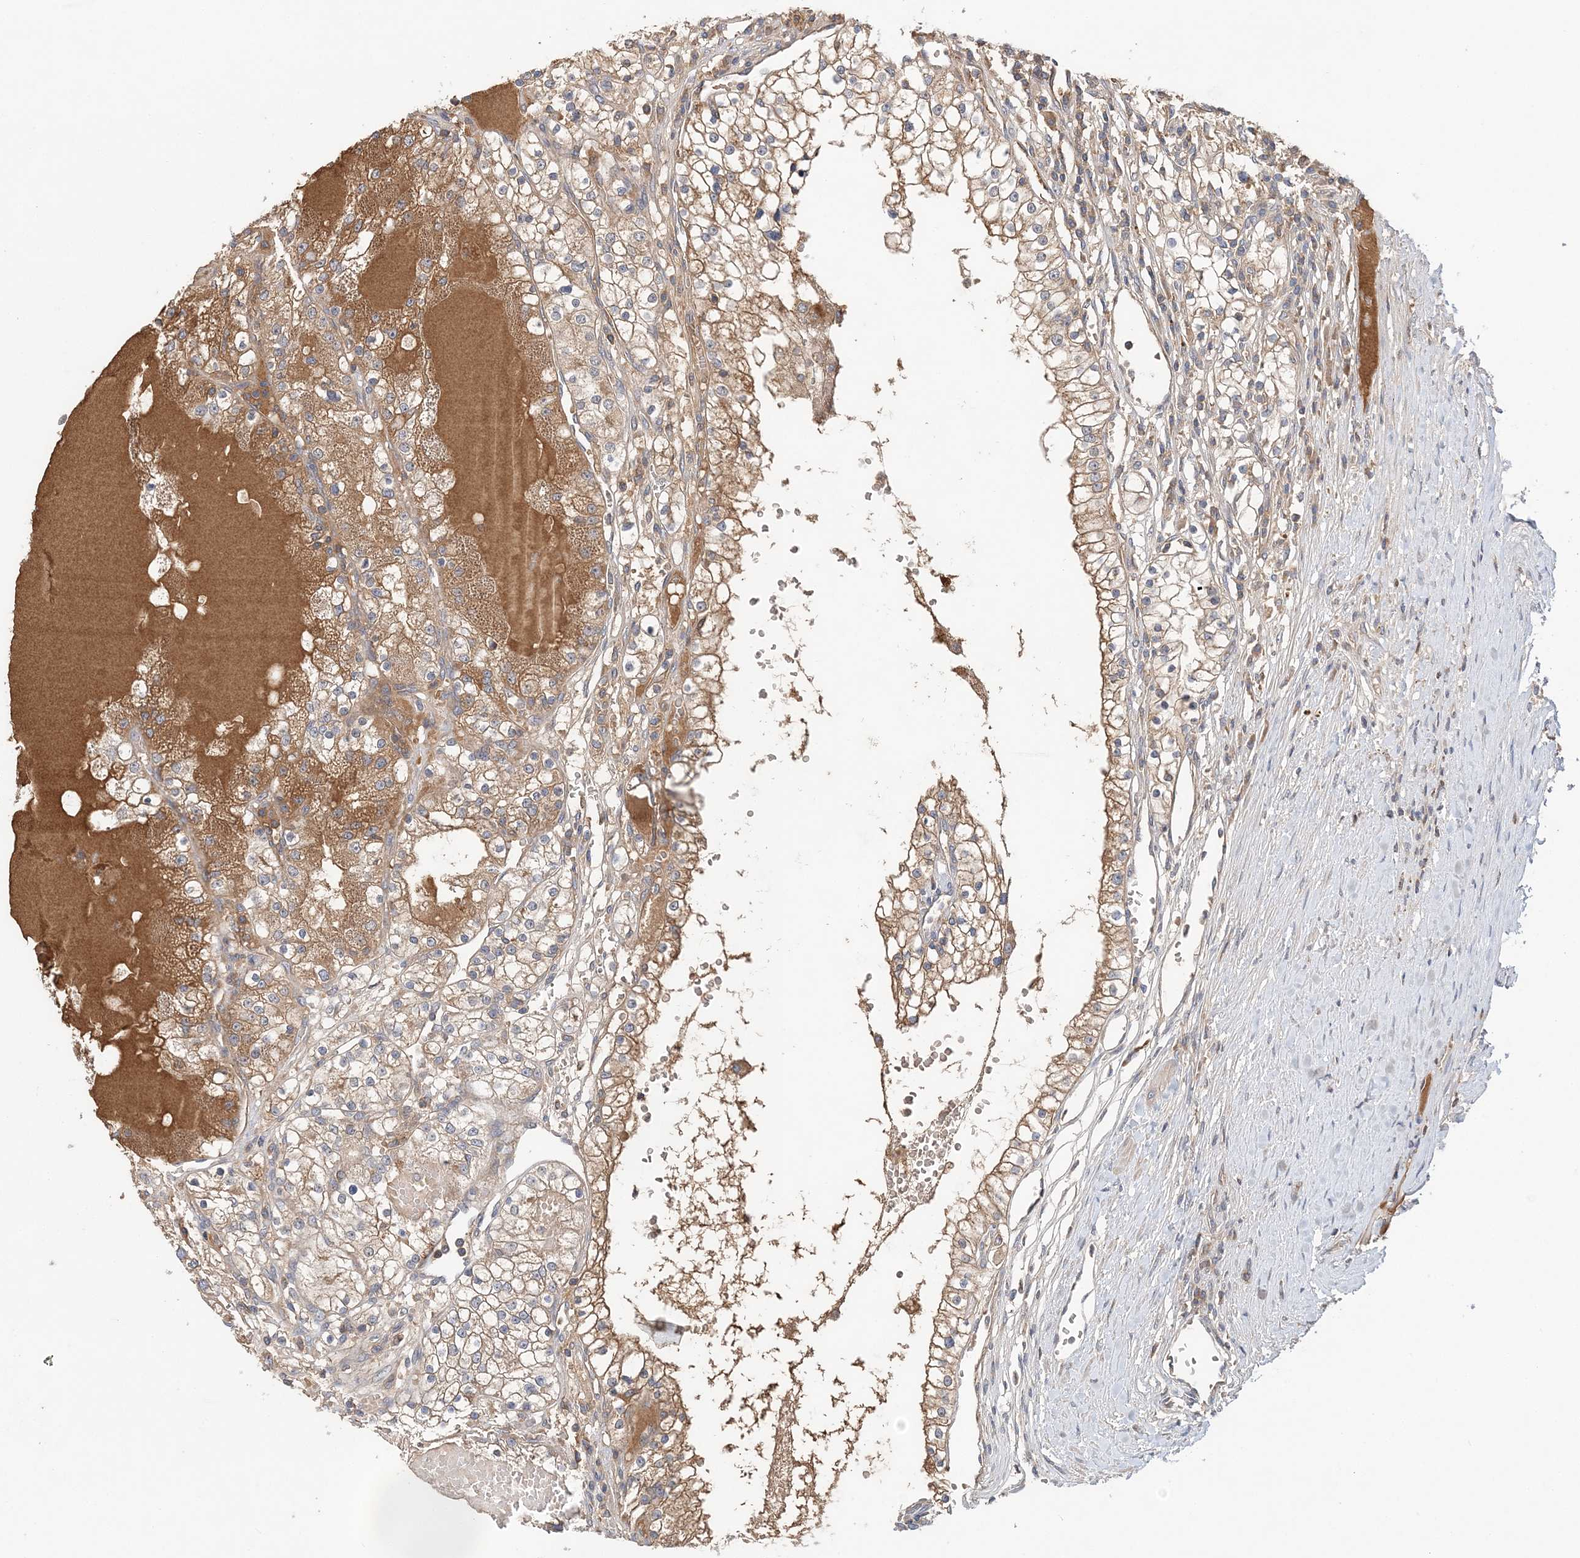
{"staining": {"intensity": "moderate", "quantity": "25%-75%", "location": "cytoplasmic/membranous"}, "tissue": "renal cancer", "cell_type": "Tumor cells", "image_type": "cancer", "snomed": [{"axis": "morphology", "description": "Normal tissue, NOS"}, {"axis": "morphology", "description": "Adenocarcinoma, NOS"}, {"axis": "topography", "description": "Kidney"}], "caption": "Protein positivity by immunohistochemistry reveals moderate cytoplasmic/membranous expression in approximately 25%-75% of tumor cells in renal cancer.", "gene": "SYCP3", "patient": {"sex": "male", "age": 68}}